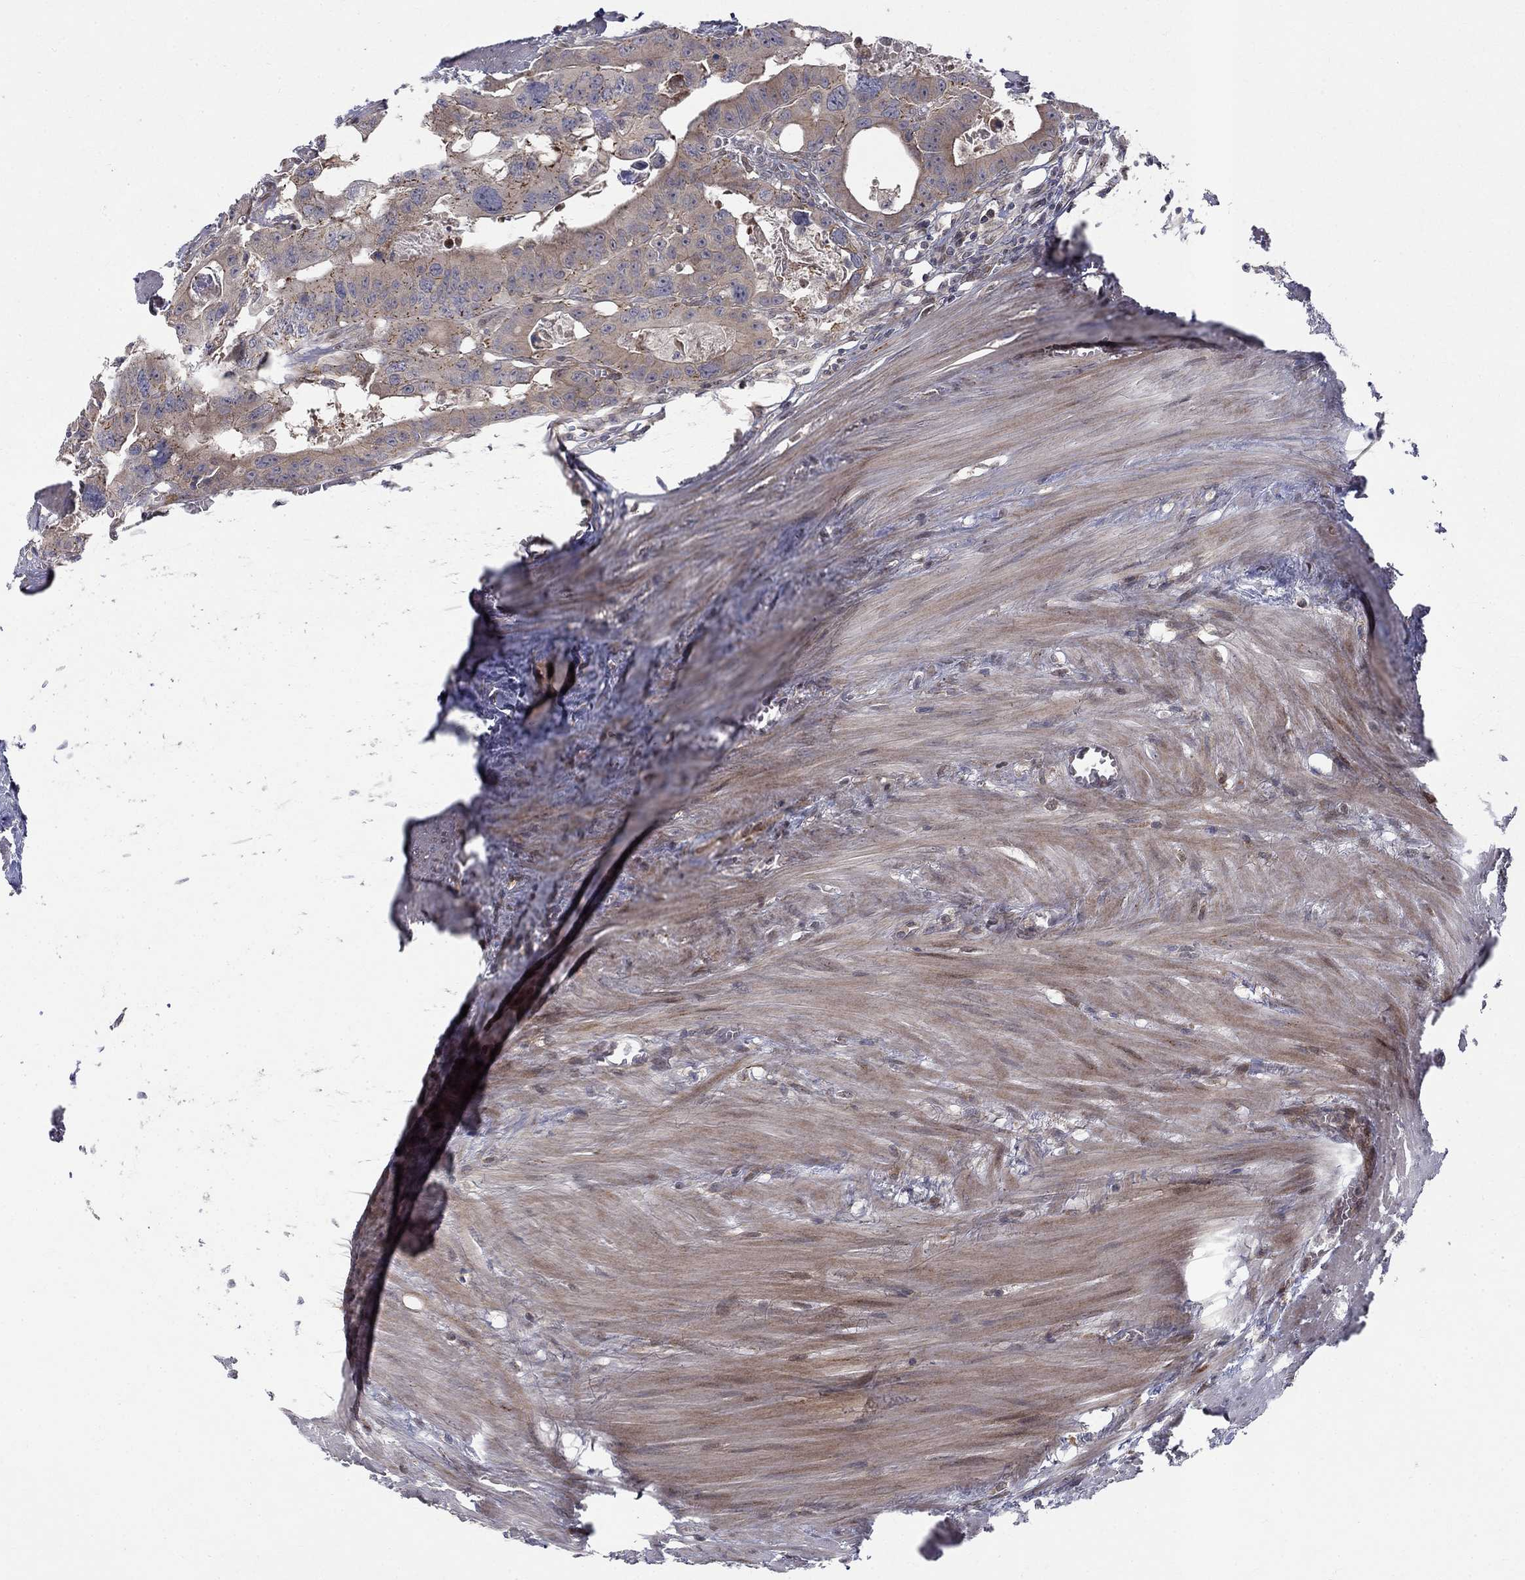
{"staining": {"intensity": "moderate", "quantity": "<25%", "location": "cytoplasmic/membranous"}, "tissue": "colorectal cancer", "cell_type": "Tumor cells", "image_type": "cancer", "snomed": [{"axis": "morphology", "description": "Adenocarcinoma, NOS"}, {"axis": "topography", "description": "Rectum"}], "caption": "Protein expression by IHC reveals moderate cytoplasmic/membranous expression in approximately <25% of tumor cells in adenocarcinoma (colorectal).", "gene": "WDR19", "patient": {"sex": "male", "age": 64}}